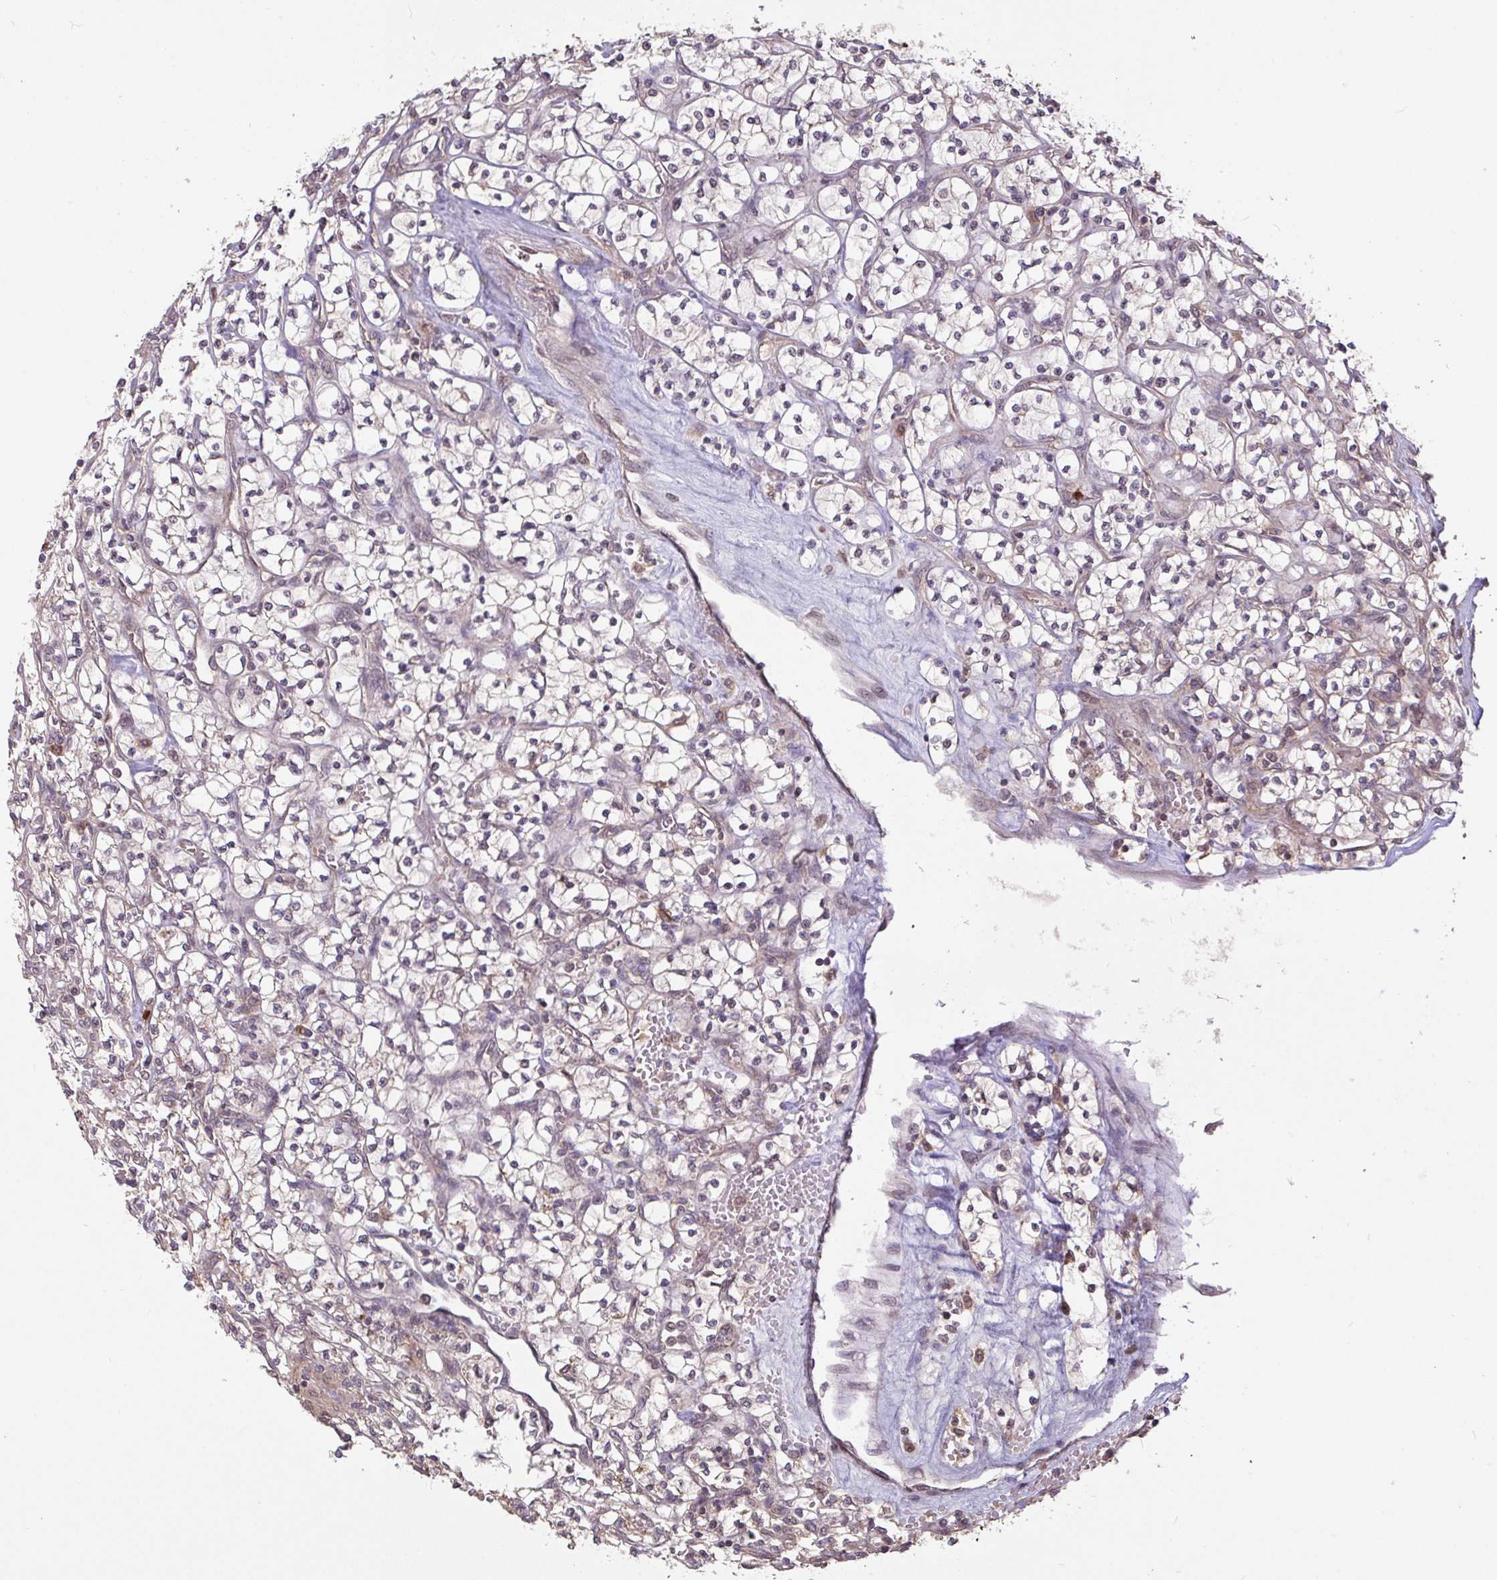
{"staining": {"intensity": "negative", "quantity": "none", "location": "none"}, "tissue": "renal cancer", "cell_type": "Tumor cells", "image_type": "cancer", "snomed": [{"axis": "morphology", "description": "Adenocarcinoma, NOS"}, {"axis": "topography", "description": "Kidney"}], "caption": "Human renal adenocarcinoma stained for a protein using IHC shows no positivity in tumor cells.", "gene": "FCER1A", "patient": {"sex": "female", "age": 64}}